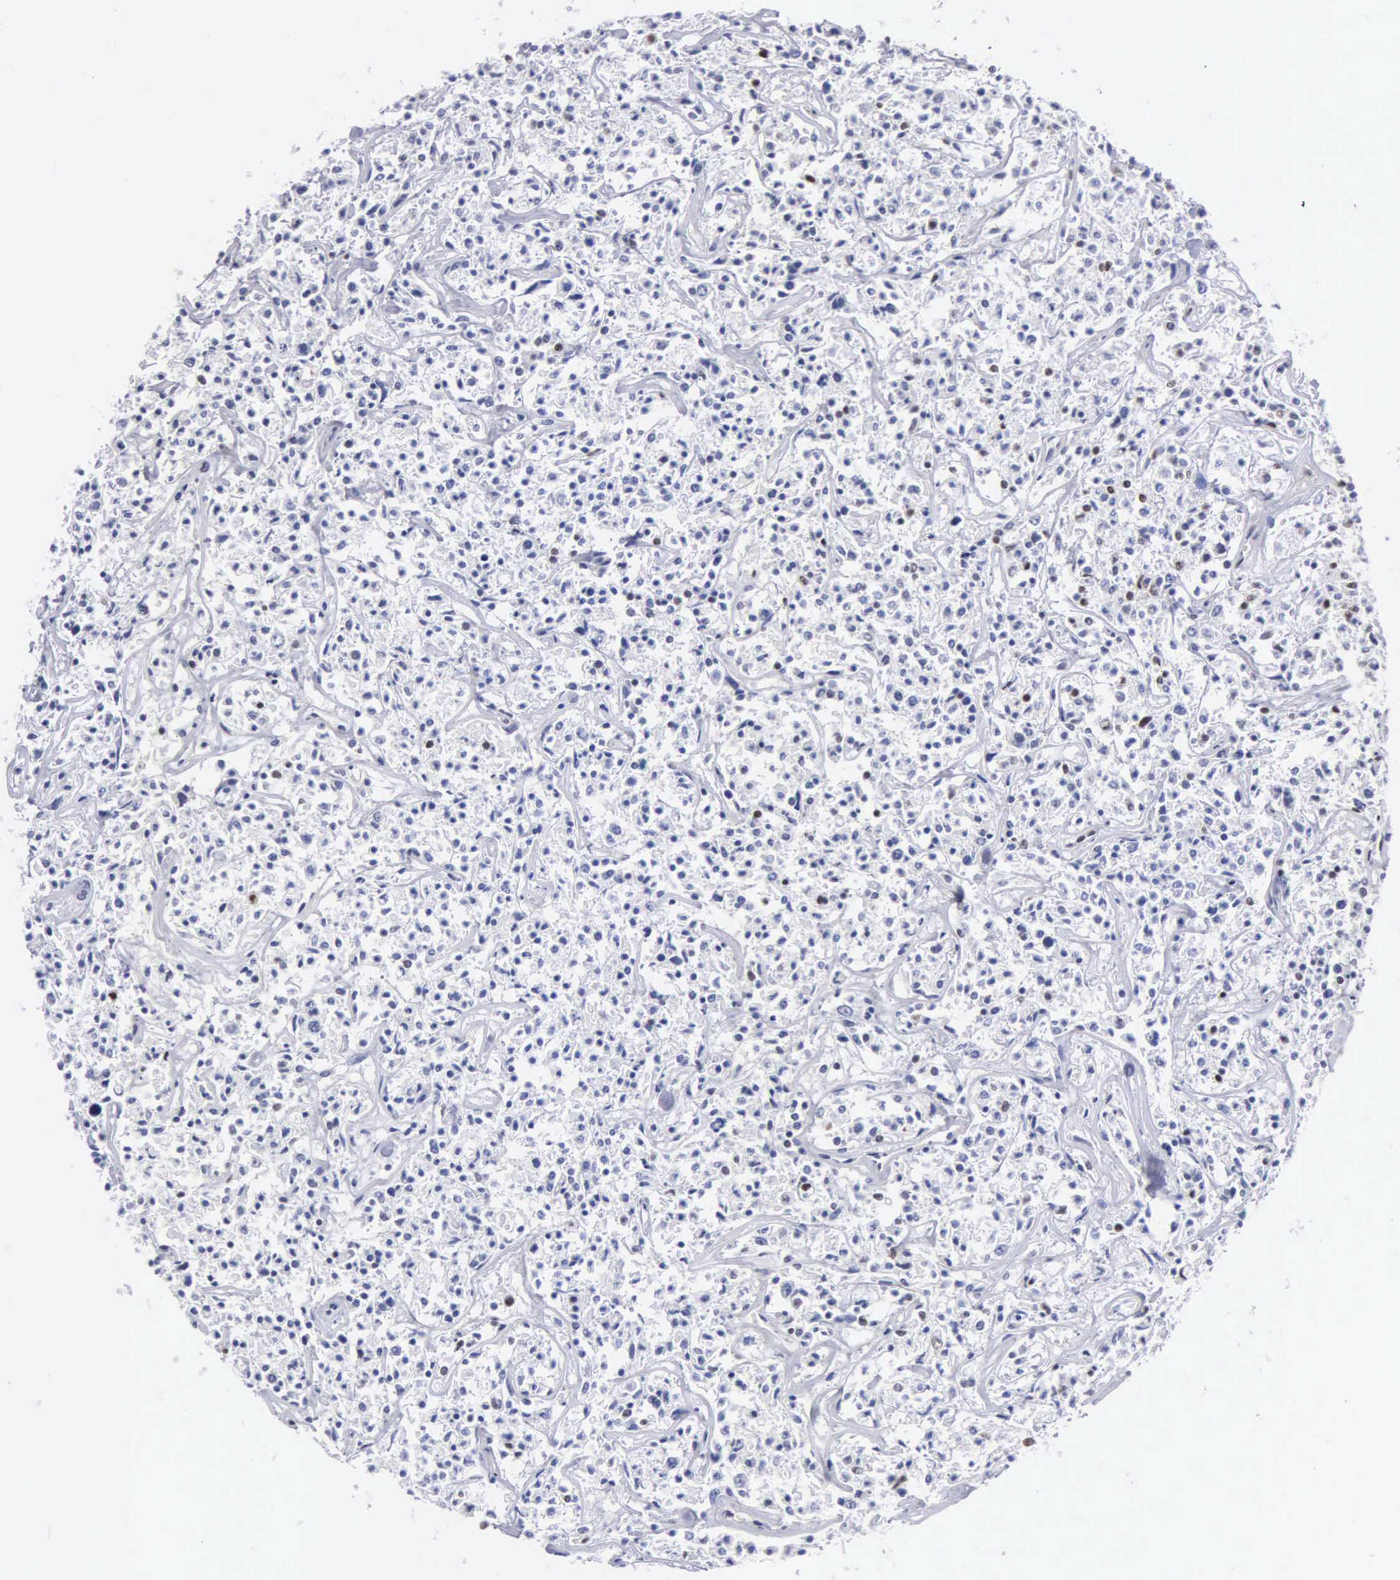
{"staining": {"intensity": "weak", "quantity": "<25%", "location": "nuclear"}, "tissue": "lymphoma", "cell_type": "Tumor cells", "image_type": "cancer", "snomed": [{"axis": "morphology", "description": "Malignant lymphoma, non-Hodgkin's type, Low grade"}, {"axis": "topography", "description": "Small intestine"}], "caption": "The IHC photomicrograph has no significant staining in tumor cells of lymphoma tissue.", "gene": "CCNG1", "patient": {"sex": "female", "age": 59}}